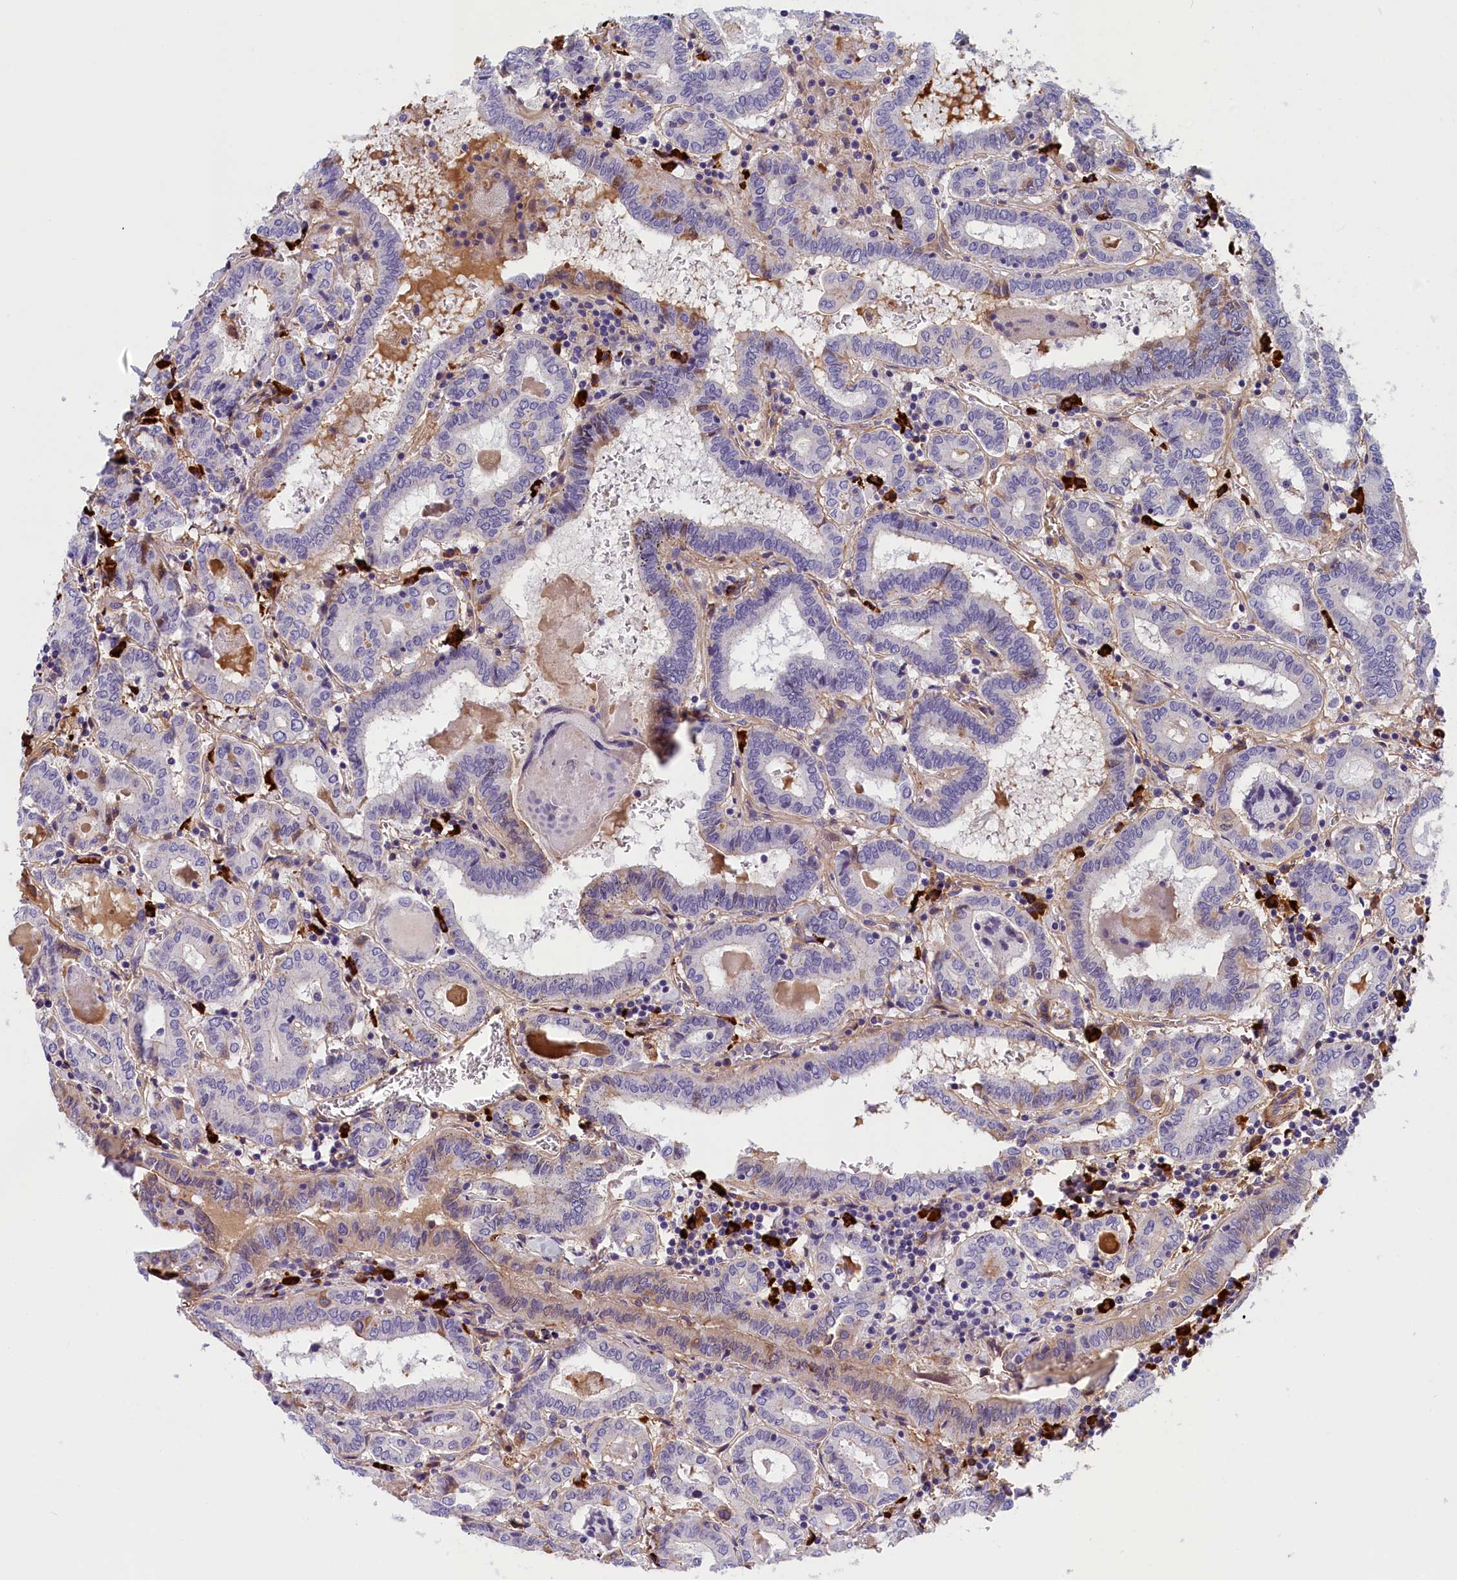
{"staining": {"intensity": "negative", "quantity": "none", "location": "none"}, "tissue": "thyroid cancer", "cell_type": "Tumor cells", "image_type": "cancer", "snomed": [{"axis": "morphology", "description": "Papillary adenocarcinoma, NOS"}, {"axis": "topography", "description": "Thyroid gland"}], "caption": "Photomicrograph shows no protein expression in tumor cells of thyroid papillary adenocarcinoma tissue. The staining is performed using DAB brown chromogen with nuclei counter-stained in using hematoxylin.", "gene": "BCL2L13", "patient": {"sex": "female", "age": 72}}